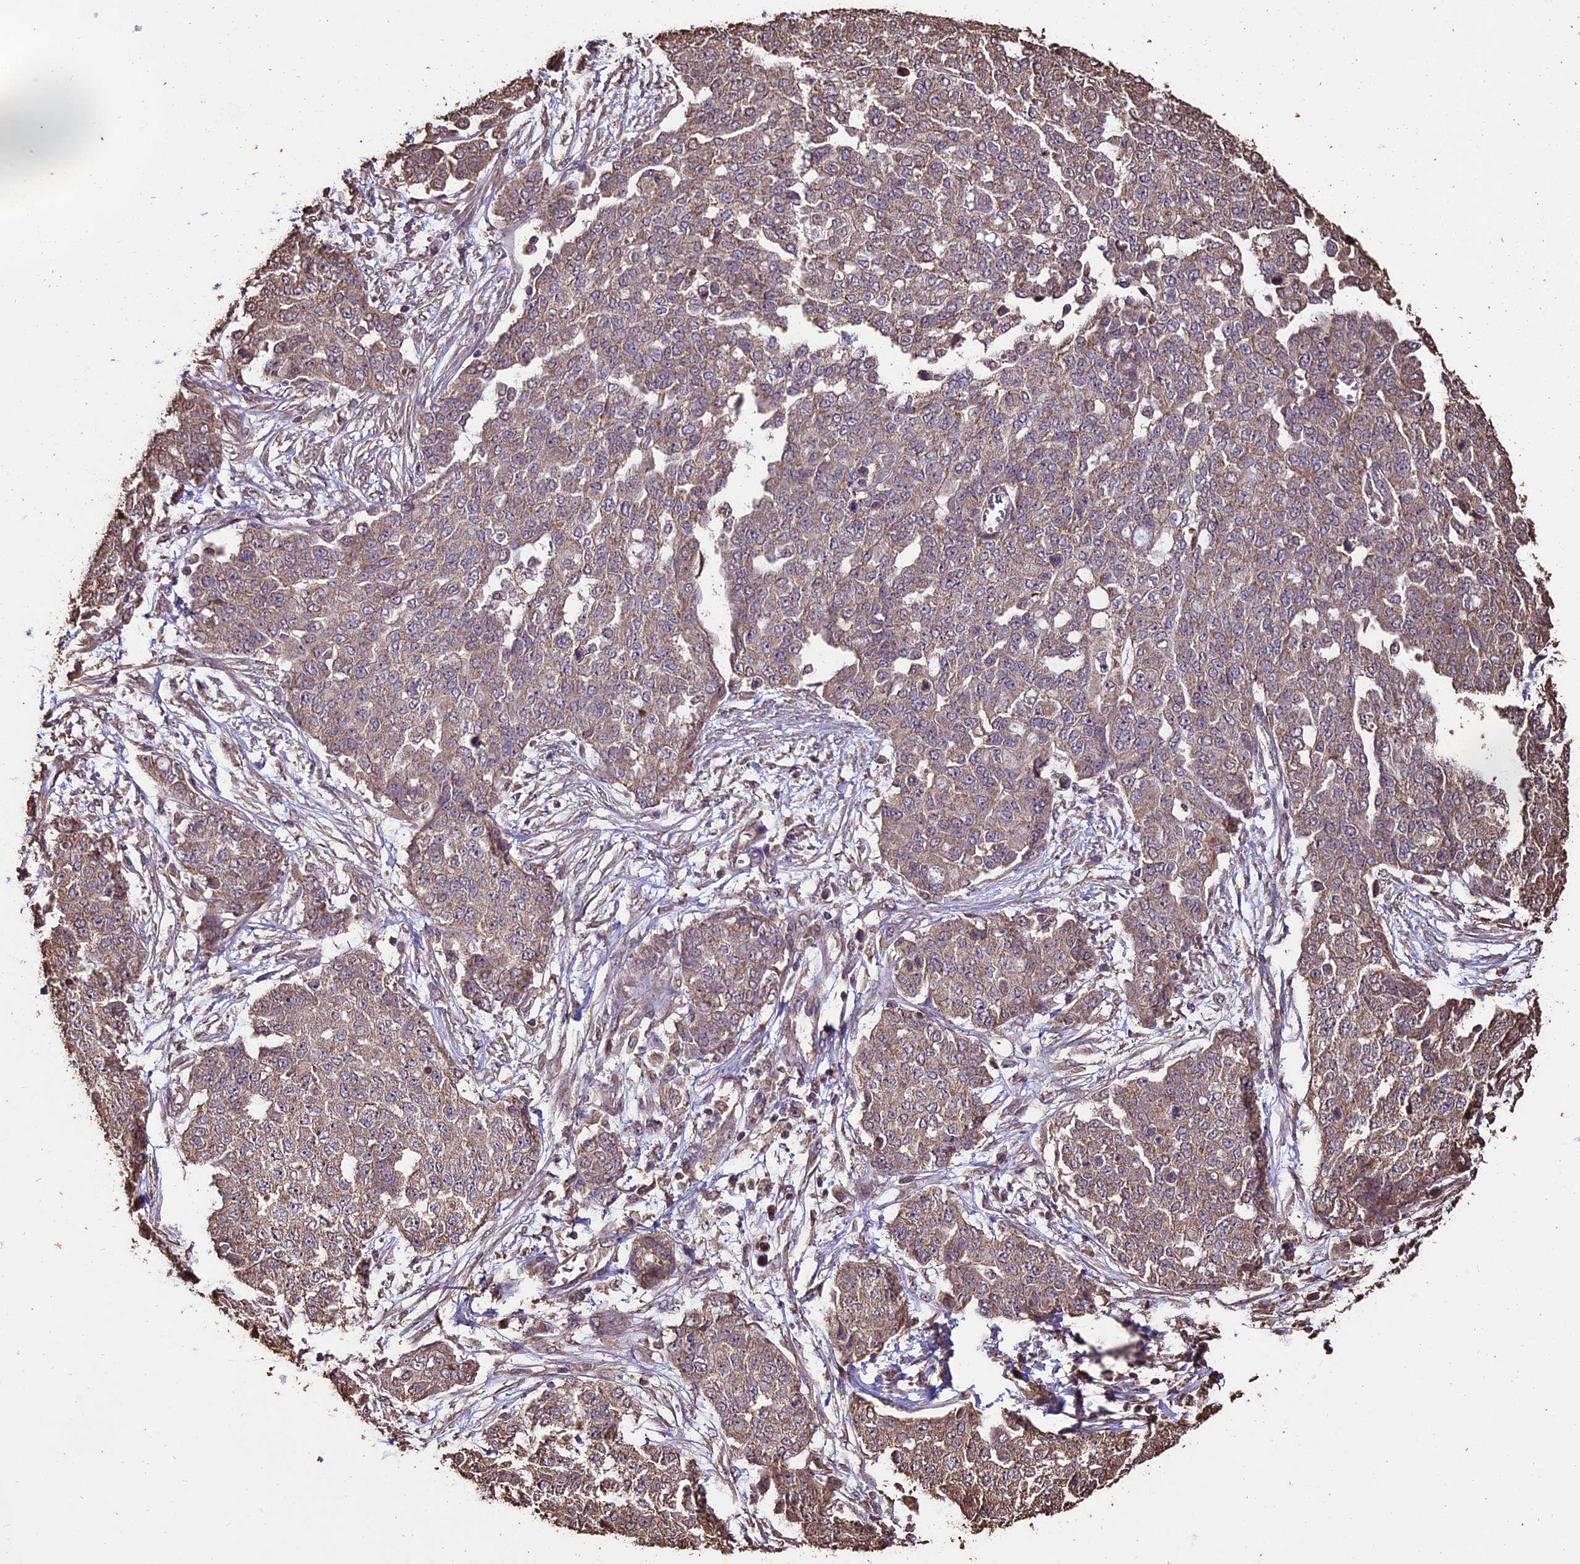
{"staining": {"intensity": "weak", "quantity": "<25%", "location": "cytoplasmic/membranous"}, "tissue": "ovarian cancer", "cell_type": "Tumor cells", "image_type": "cancer", "snomed": [{"axis": "morphology", "description": "Cystadenocarcinoma, serous, NOS"}, {"axis": "topography", "description": "Soft tissue"}, {"axis": "topography", "description": "Ovary"}], "caption": "Tumor cells are negative for protein expression in human ovarian cancer (serous cystadenocarcinoma).", "gene": "PGPEP1L", "patient": {"sex": "female", "age": 57}}